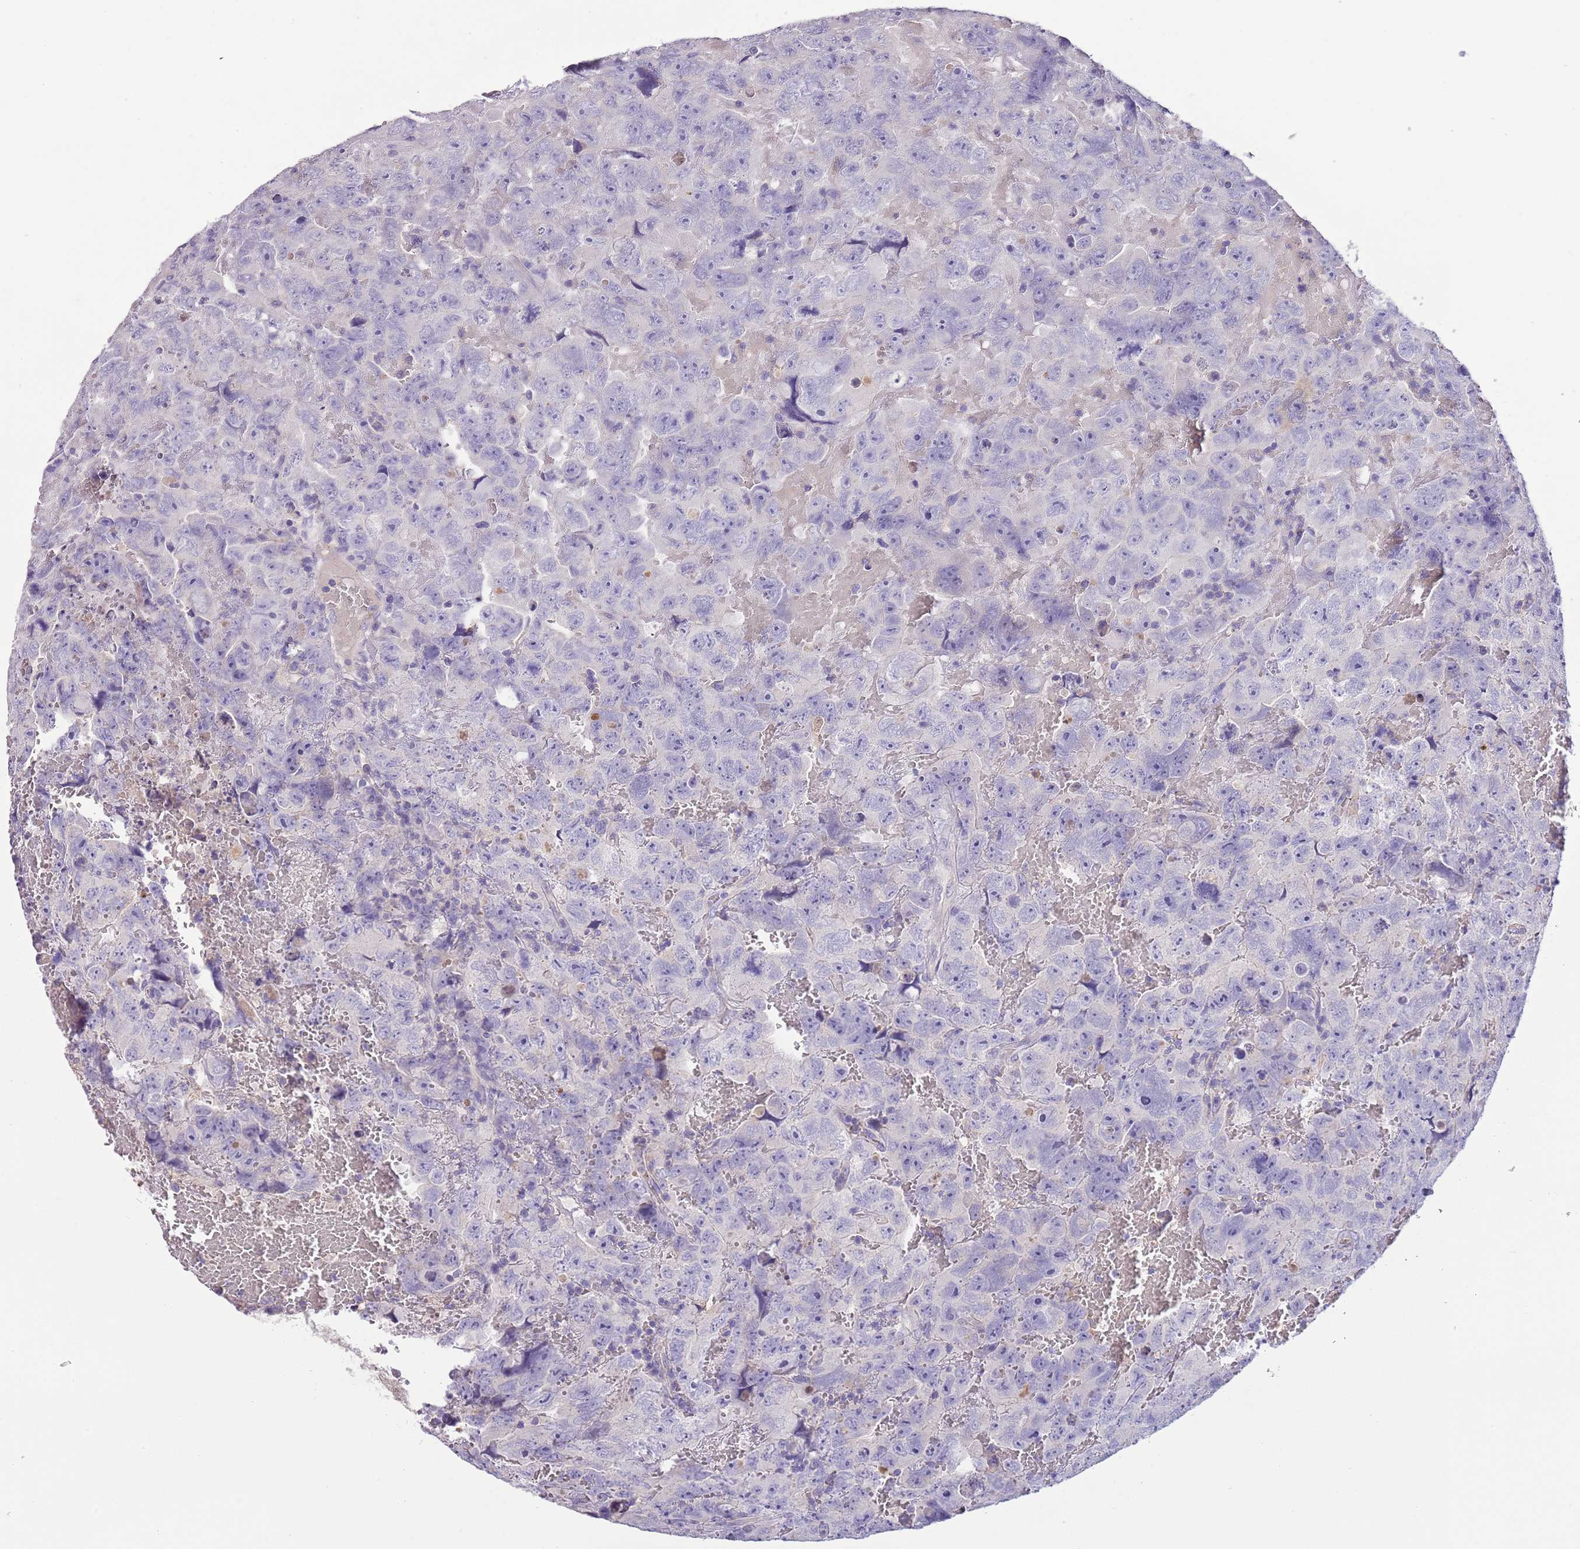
{"staining": {"intensity": "negative", "quantity": "none", "location": "none"}, "tissue": "testis cancer", "cell_type": "Tumor cells", "image_type": "cancer", "snomed": [{"axis": "morphology", "description": "Carcinoma, Embryonal, NOS"}, {"axis": "topography", "description": "Testis"}], "caption": "Protein analysis of testis embryonal carcinoma displays no significant staining in tumor cells.", "gene": "HES3", "patient": {"sex": "male", "age": 45}}